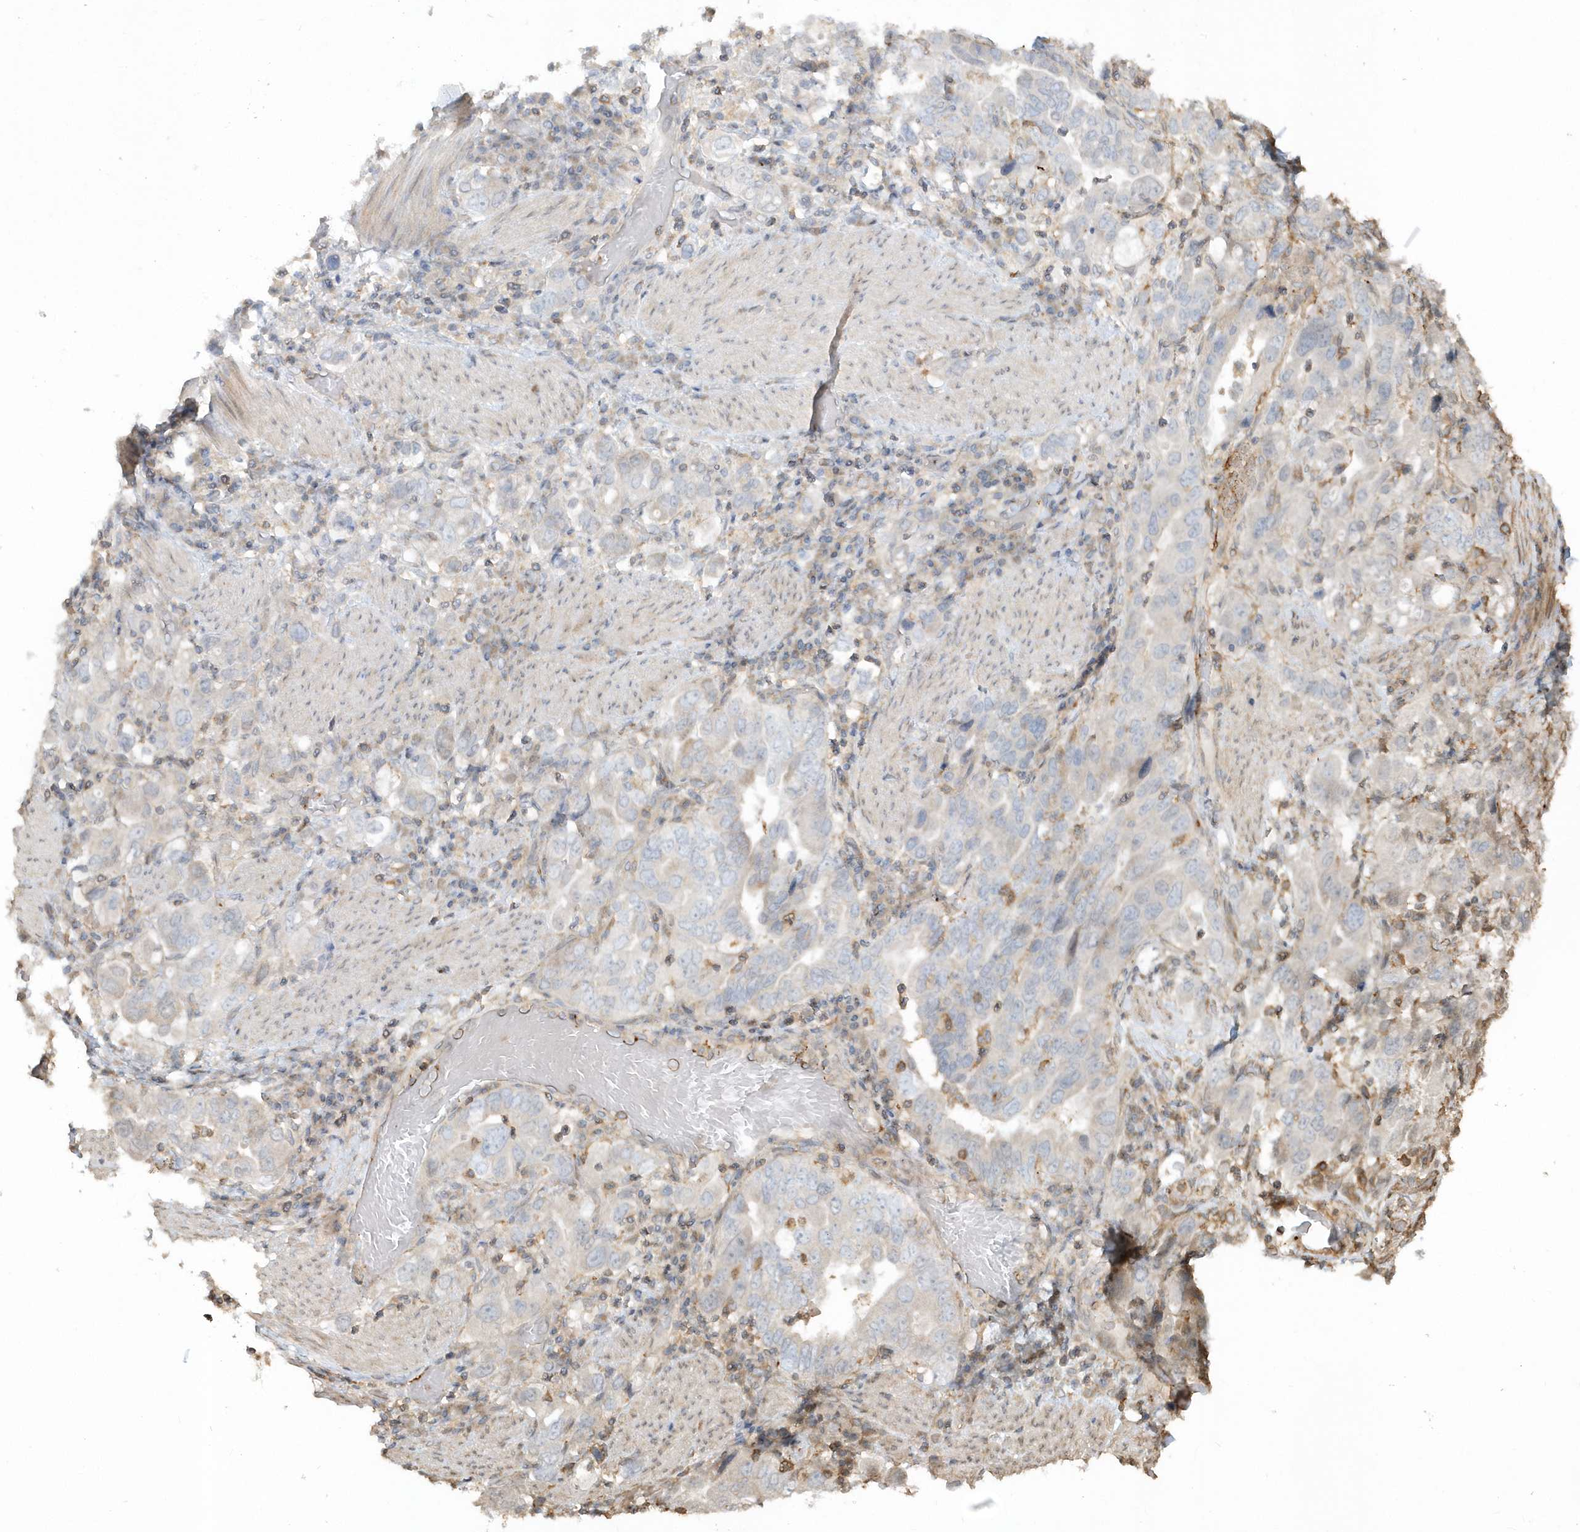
{"staining": {"intensity": "negative", "quantity": "none", "location": "none"}, "tissue": "stomach cancer", "cell_type": "Tumor cells", "image_type": "cancer", "snomed": [{"axis": "morphology", "description": "Adenocarcinoma, NOS"}, {"axis": "topography", "description": "Stomach, upper"}], "caption": "Stomach cancer stained for a protein using IHC demonstrates no staining tumor cells.", "gene": "BSN", "patient": {"sex": "male", "age": 62}}